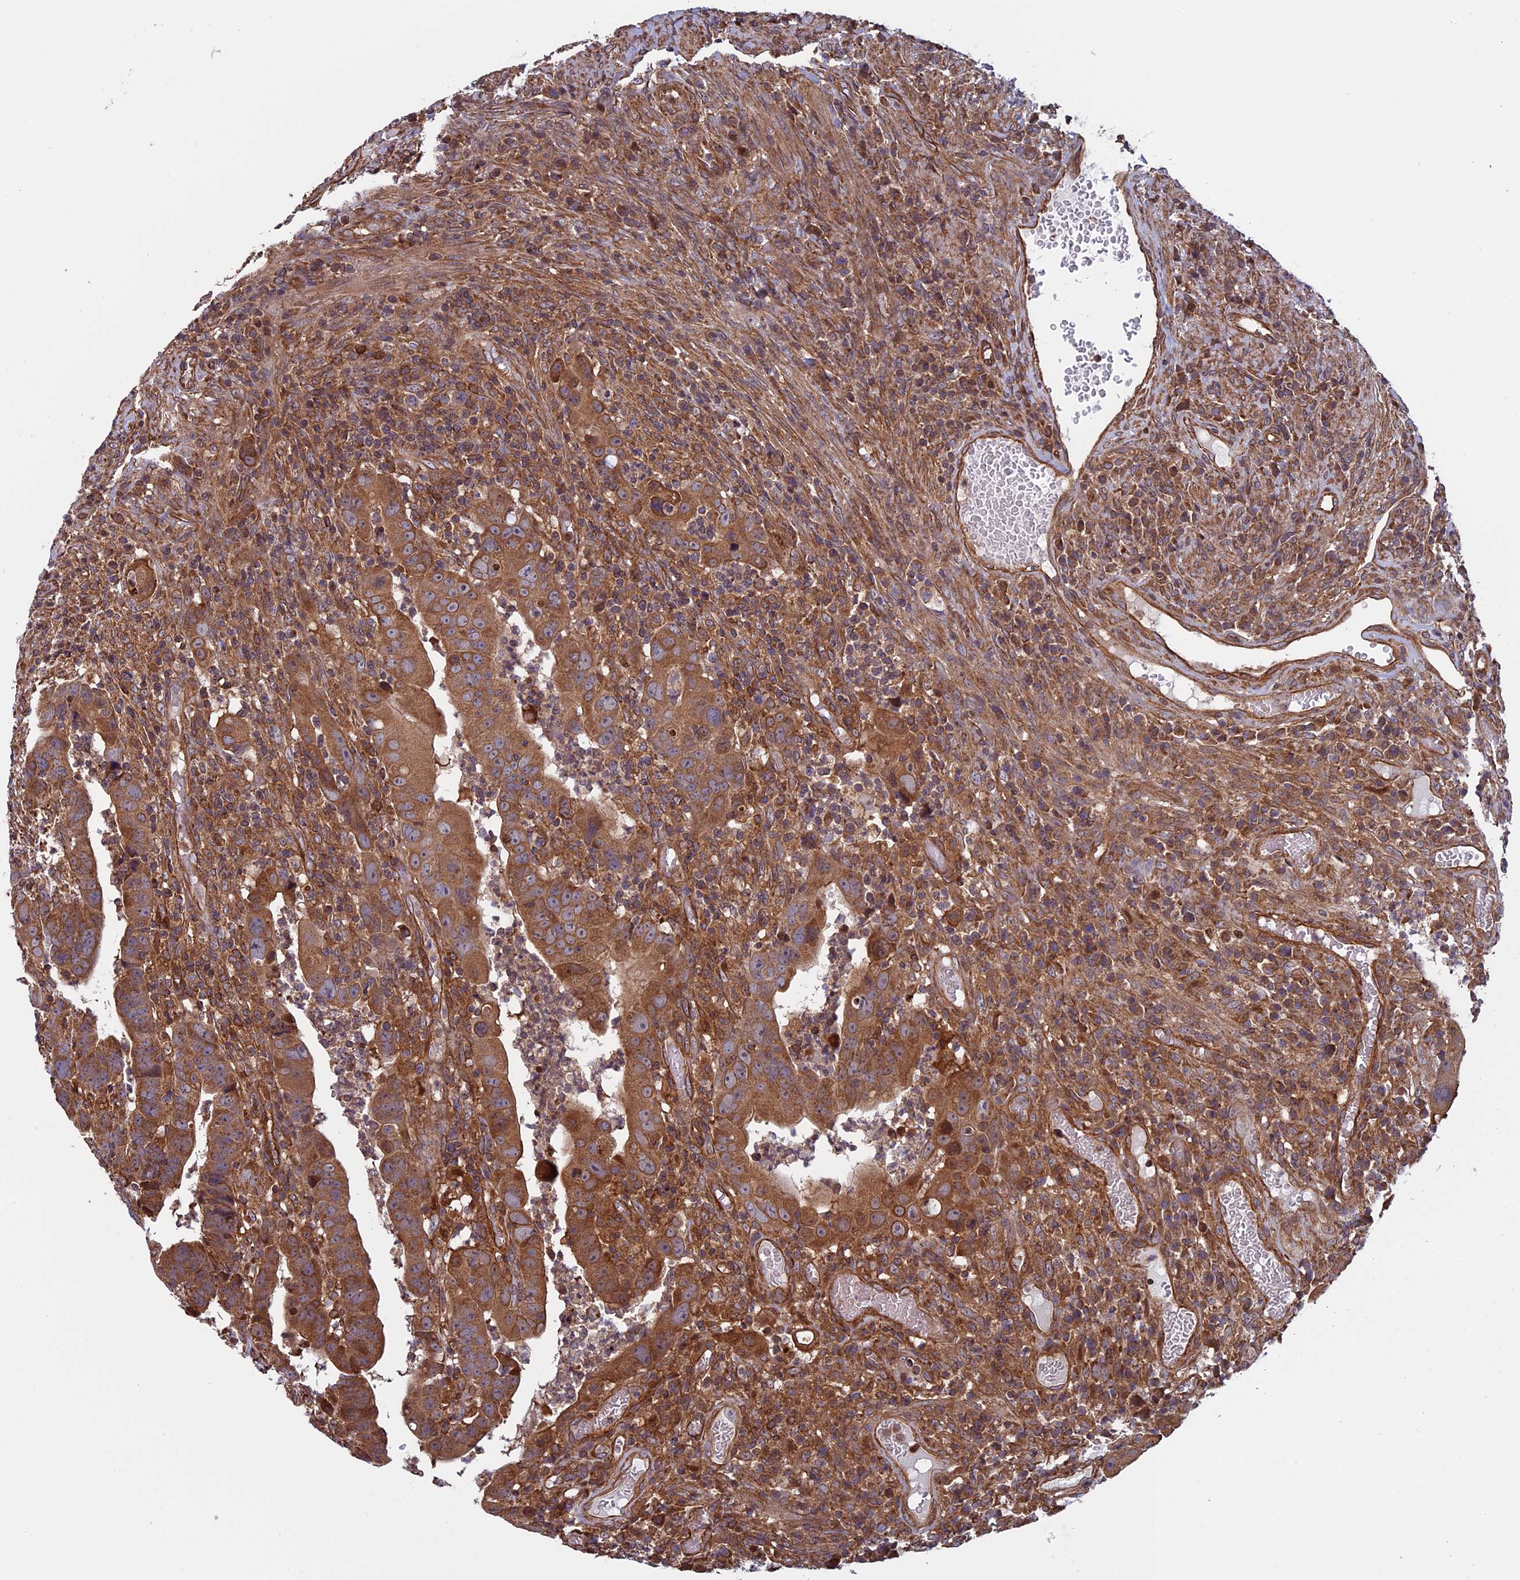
{"staining": {"intensity": "moderate", "quantity": ">75%", "location": "cytoplasmic/membranous"}, "tissue": "colorectal cancer", "cell_type": "Tumor cells", "image_type": "cancer", "snomed": [{"axis": "morphology", "description": "Normal tissue, NOS"}, {"axis": "morphology", "description": "Adenocarcinoma, NOS"}, {"axis": "topography", "description": "Rectum"}], "caption": "High-power microscopy captured an immunohistochemistry (IHC) histopathology image of colorectal adenocarcinoma, revealing moderate cytoplasmic/membranous positivity in about >75% of tumor cells.", "gene": "CCDC8", "patient": {"sex": "female", "age": 65}}